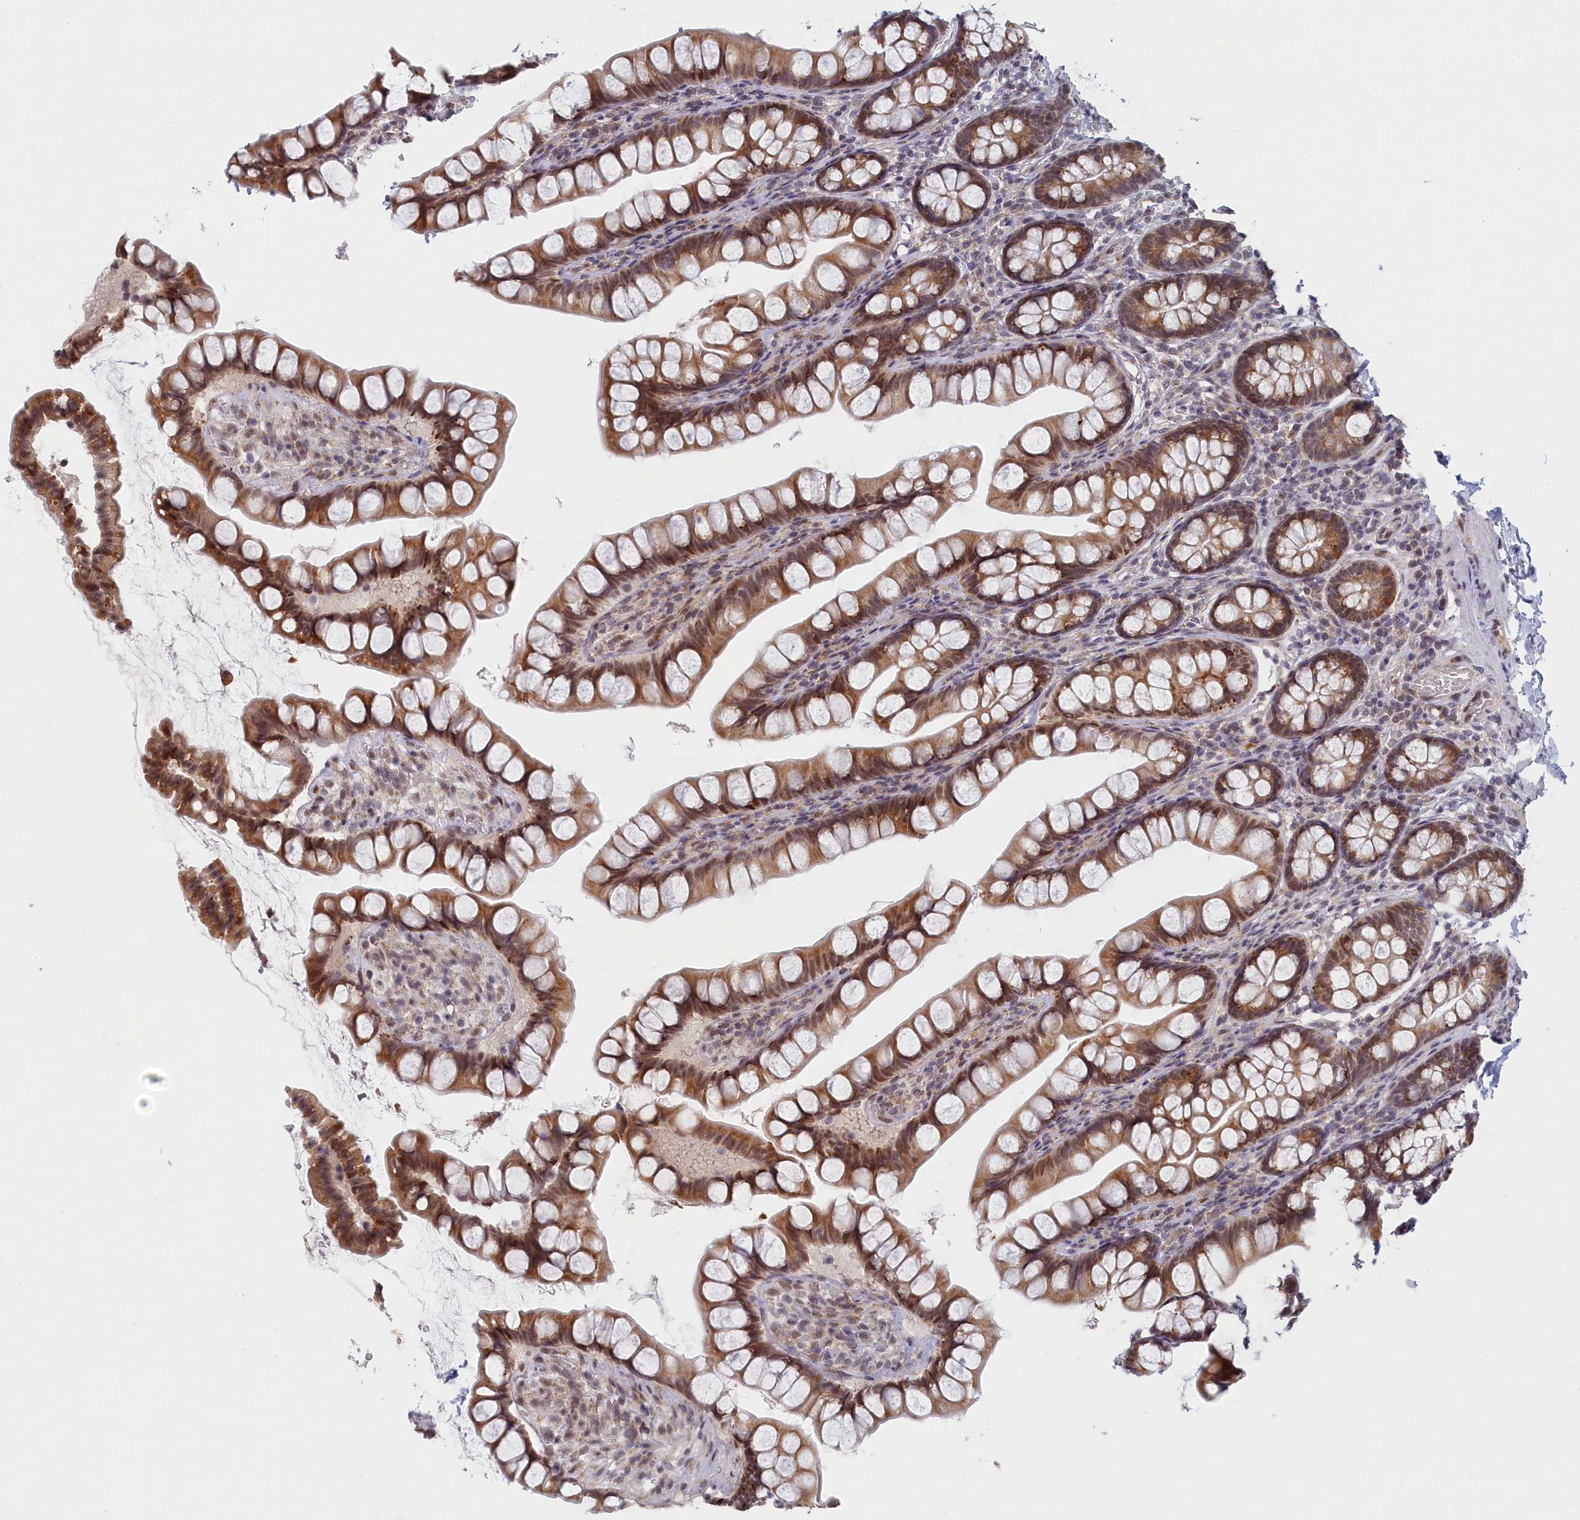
{"staining": {"intensity": "moderate", "quantity": ">75%", "location": "cytoplasmic/membranous,nuclear"}, "tissue": "small intestine", "cell_type": "Glandular cells", "image_type": "normal", "snomed": [{"axis": "morphology", "description": "Normal tissue, NOS"}, {"axis": "topography", "description": "Small intestine"}], "caption": "Immunohistochemistry (IHC) staining of normal small intestine, which exhibits medium levels of moderate cytoplasmic/membranous,nuclear expression in approximately >75% of glandular cells indicating moderate cytoplasmic/membranous,nuclear protein expression. The staining was performed using DAB (3,3'-diaminobenzidine) (brown) for protein detection and nuclei were counterstained in hematoxylin (blue).", "gene": "DNAJC17", "patient": {"sex": "male", "age": 70}}